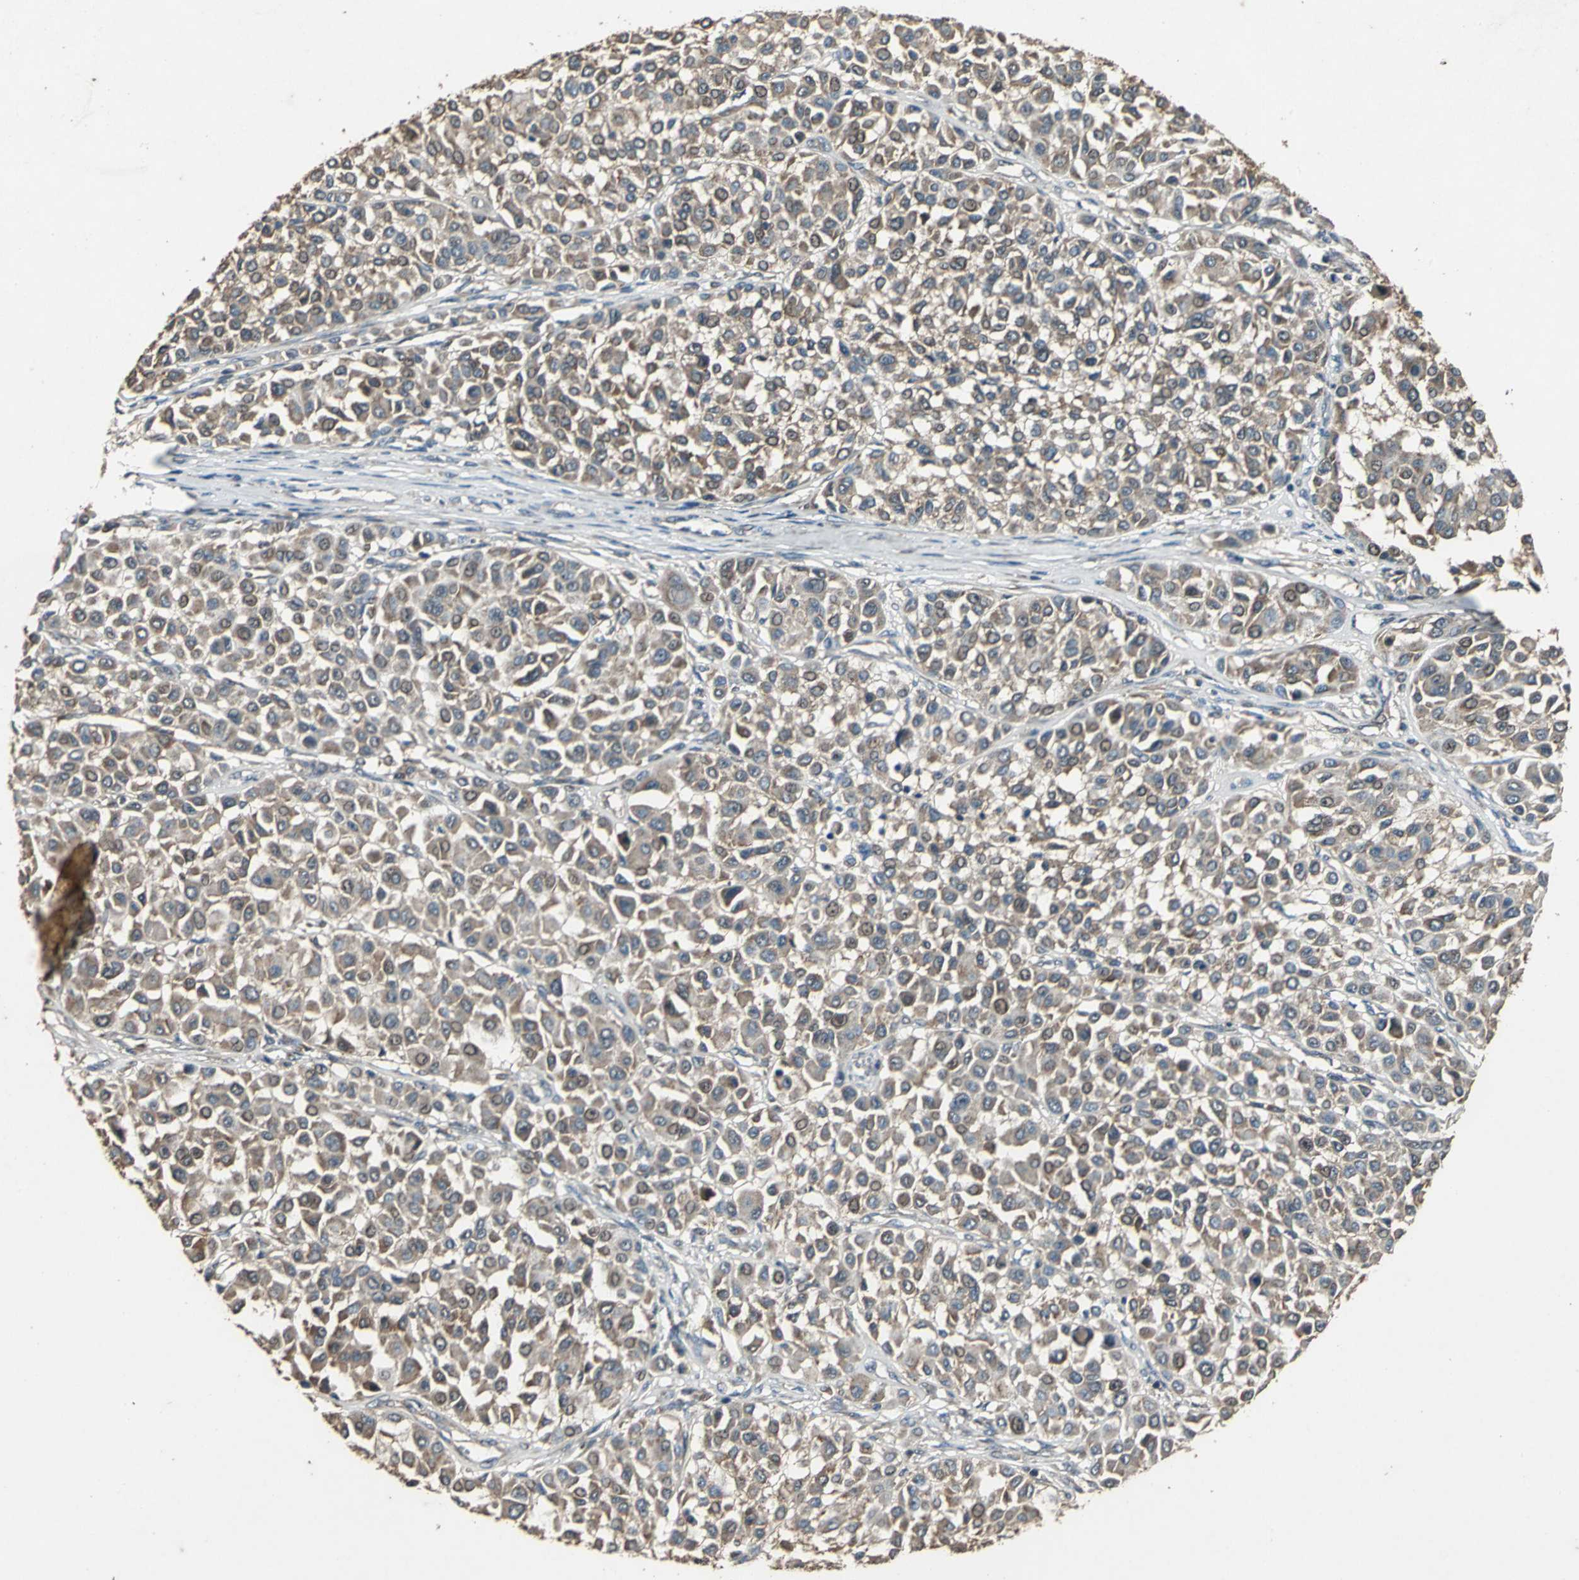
{"staining": {"intensity": "moderate", "quantity": ">75%", "location": "cytoplasmic/membranous"}, "tissue": "melanoma", "cell_type": "Tumor cells", "image_type": "cancer", "snomed": [{"axis": "morphology", "description": "Malignant melanoma, Metastatic site"}, {"axis": "topography", "description": "Soft tissue"}], "caption": "Malignant melanoma (metastatic site) tissue demonstrates moderate cytoplasmic/membranous expression in approximately >75% of tumor cells, visualized by immunohistochemistry.", "gene": "ZNF608", "patient": {"sex": "male", "age": 41}}